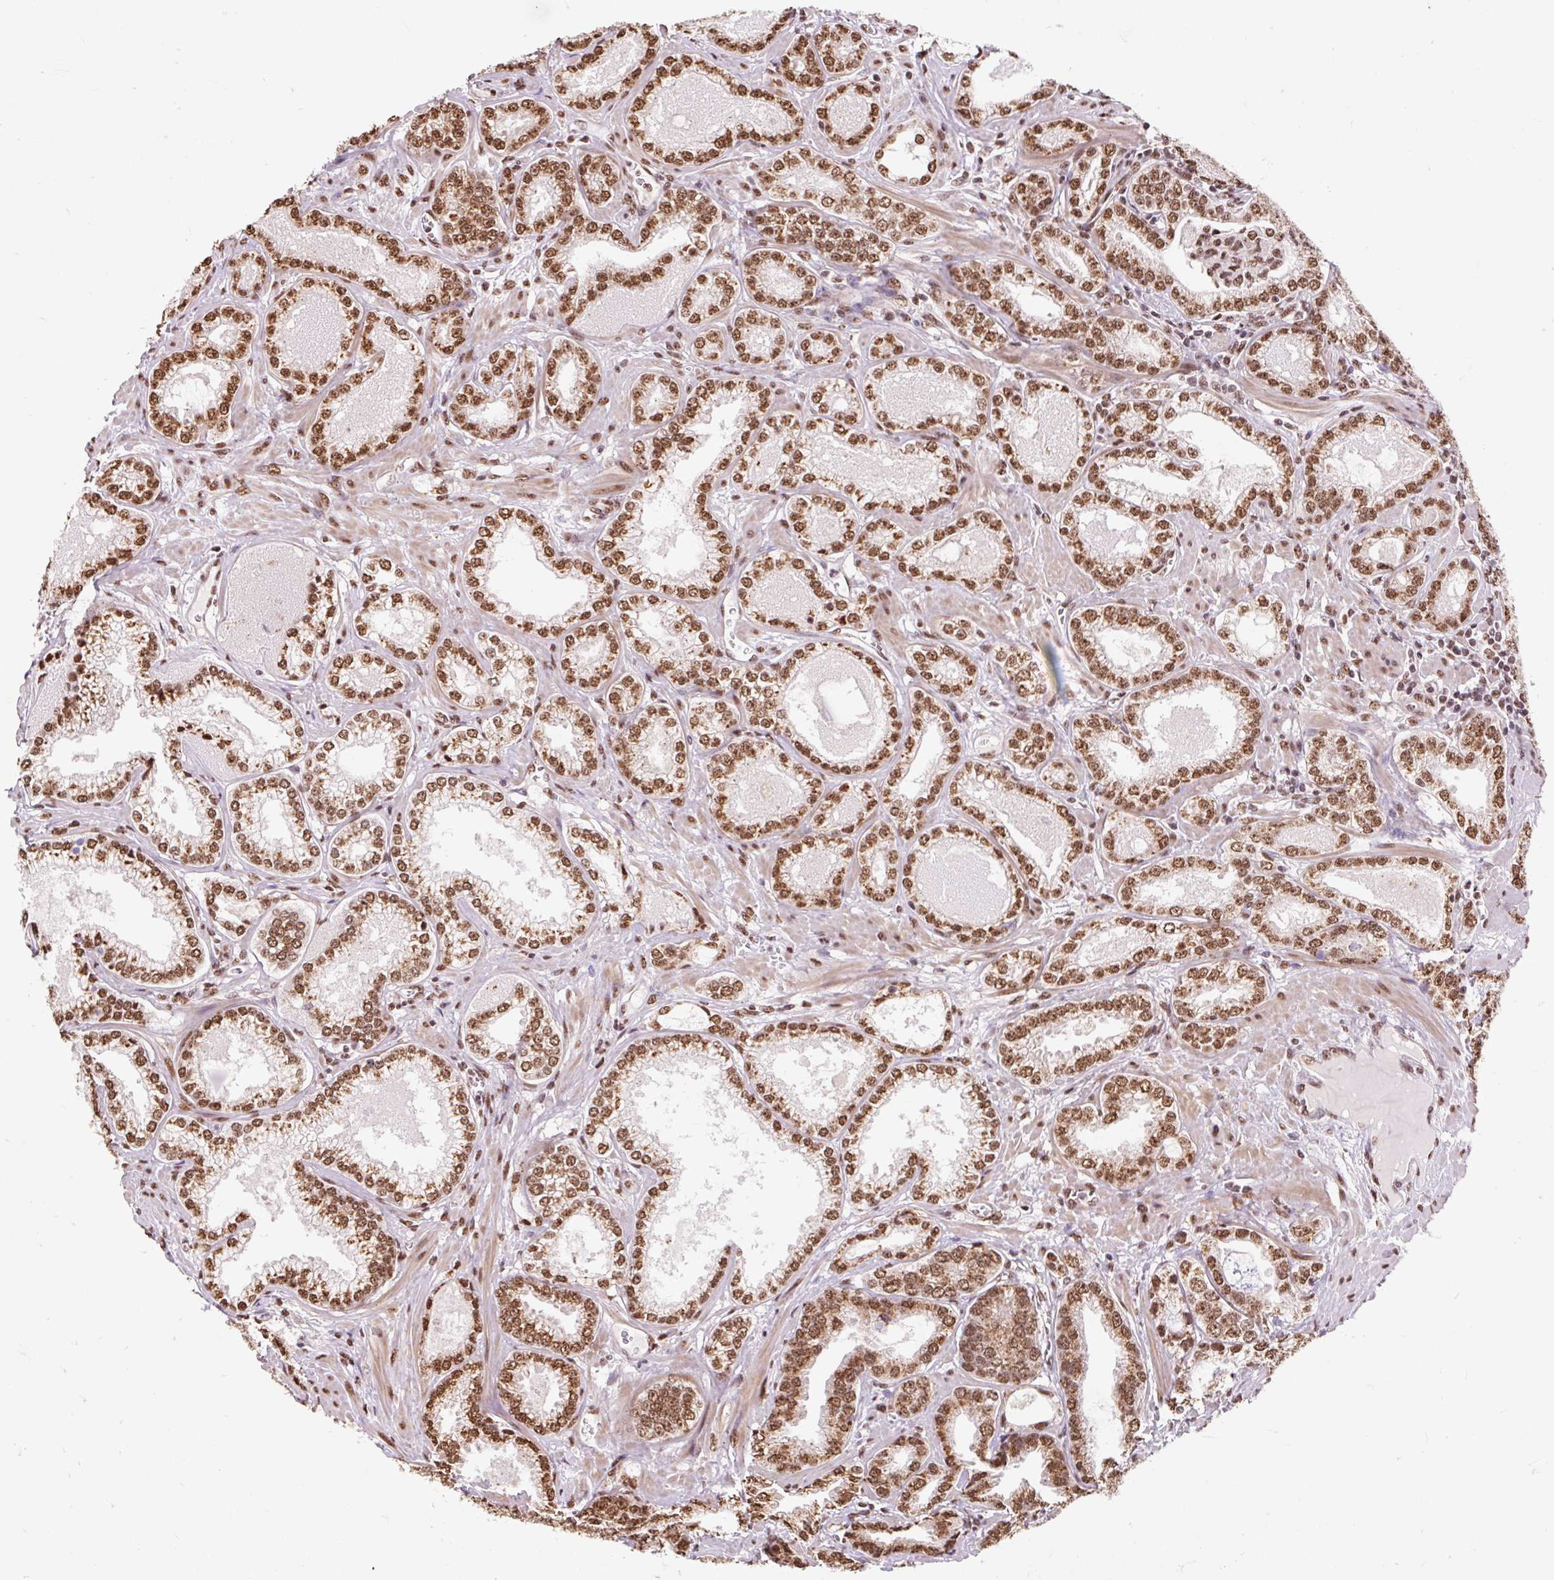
{"staining": {"intensity": "strong", "quantity": ">75%", "location": "nuclear"}, "tissue": "prostate cancer", "cell_type": "Tumor cells", "image_type": "cancer", "snomed": [{"axis": "morphology", "description": "Adenocarcinoma, Medium grade"}, {"axis": "topography", "description": "Prostate"}], "caption": "Adenocarcinoma (medium-grade) (prostate) was stained to show a protein in brown. There is high levels of strong nuclear staining in about >75% of tumor cells.", "gene": "BICRA", "patient": {"sex": "male", "age": 57}}